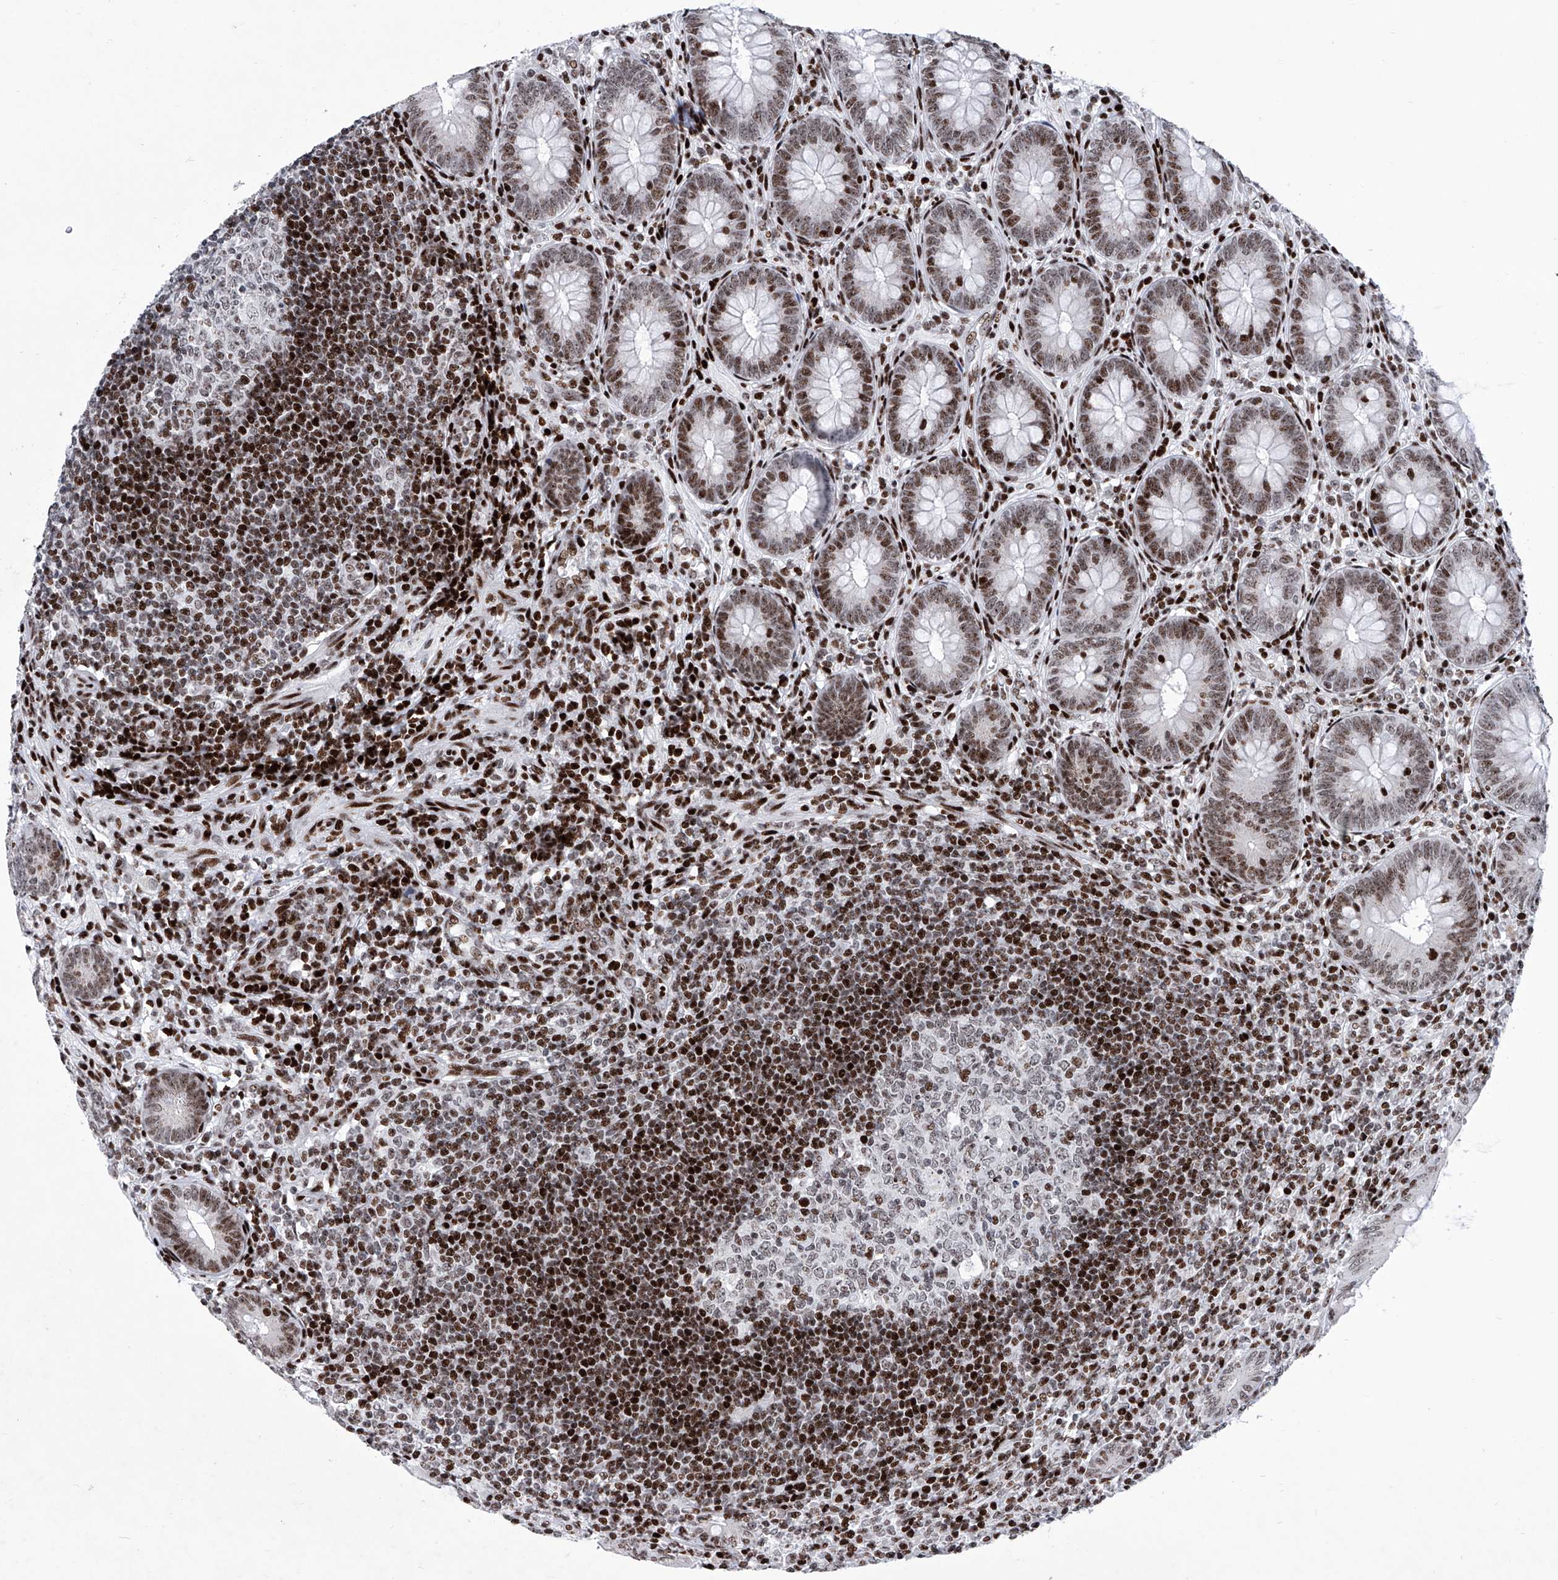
{"staining": {"intensity": "moderate", "quantity": ">75%", "location": "nuclear"}, "tissue": "appendix", "cell_type": "Glandular cells", "image_type": "normal", "snomed": [{"axis": "morphology", "description": "Normal tissue, NOS"}, {"axis": "topography", "description": "Appendix"}], "caption": "Brown immunohistochemical staining in unremarkable appendix exhibits moderate nuclear staining in about >75% of glandular cells.", "gene": "HEY2", "patient": {"sex": "male", "age": 14}}